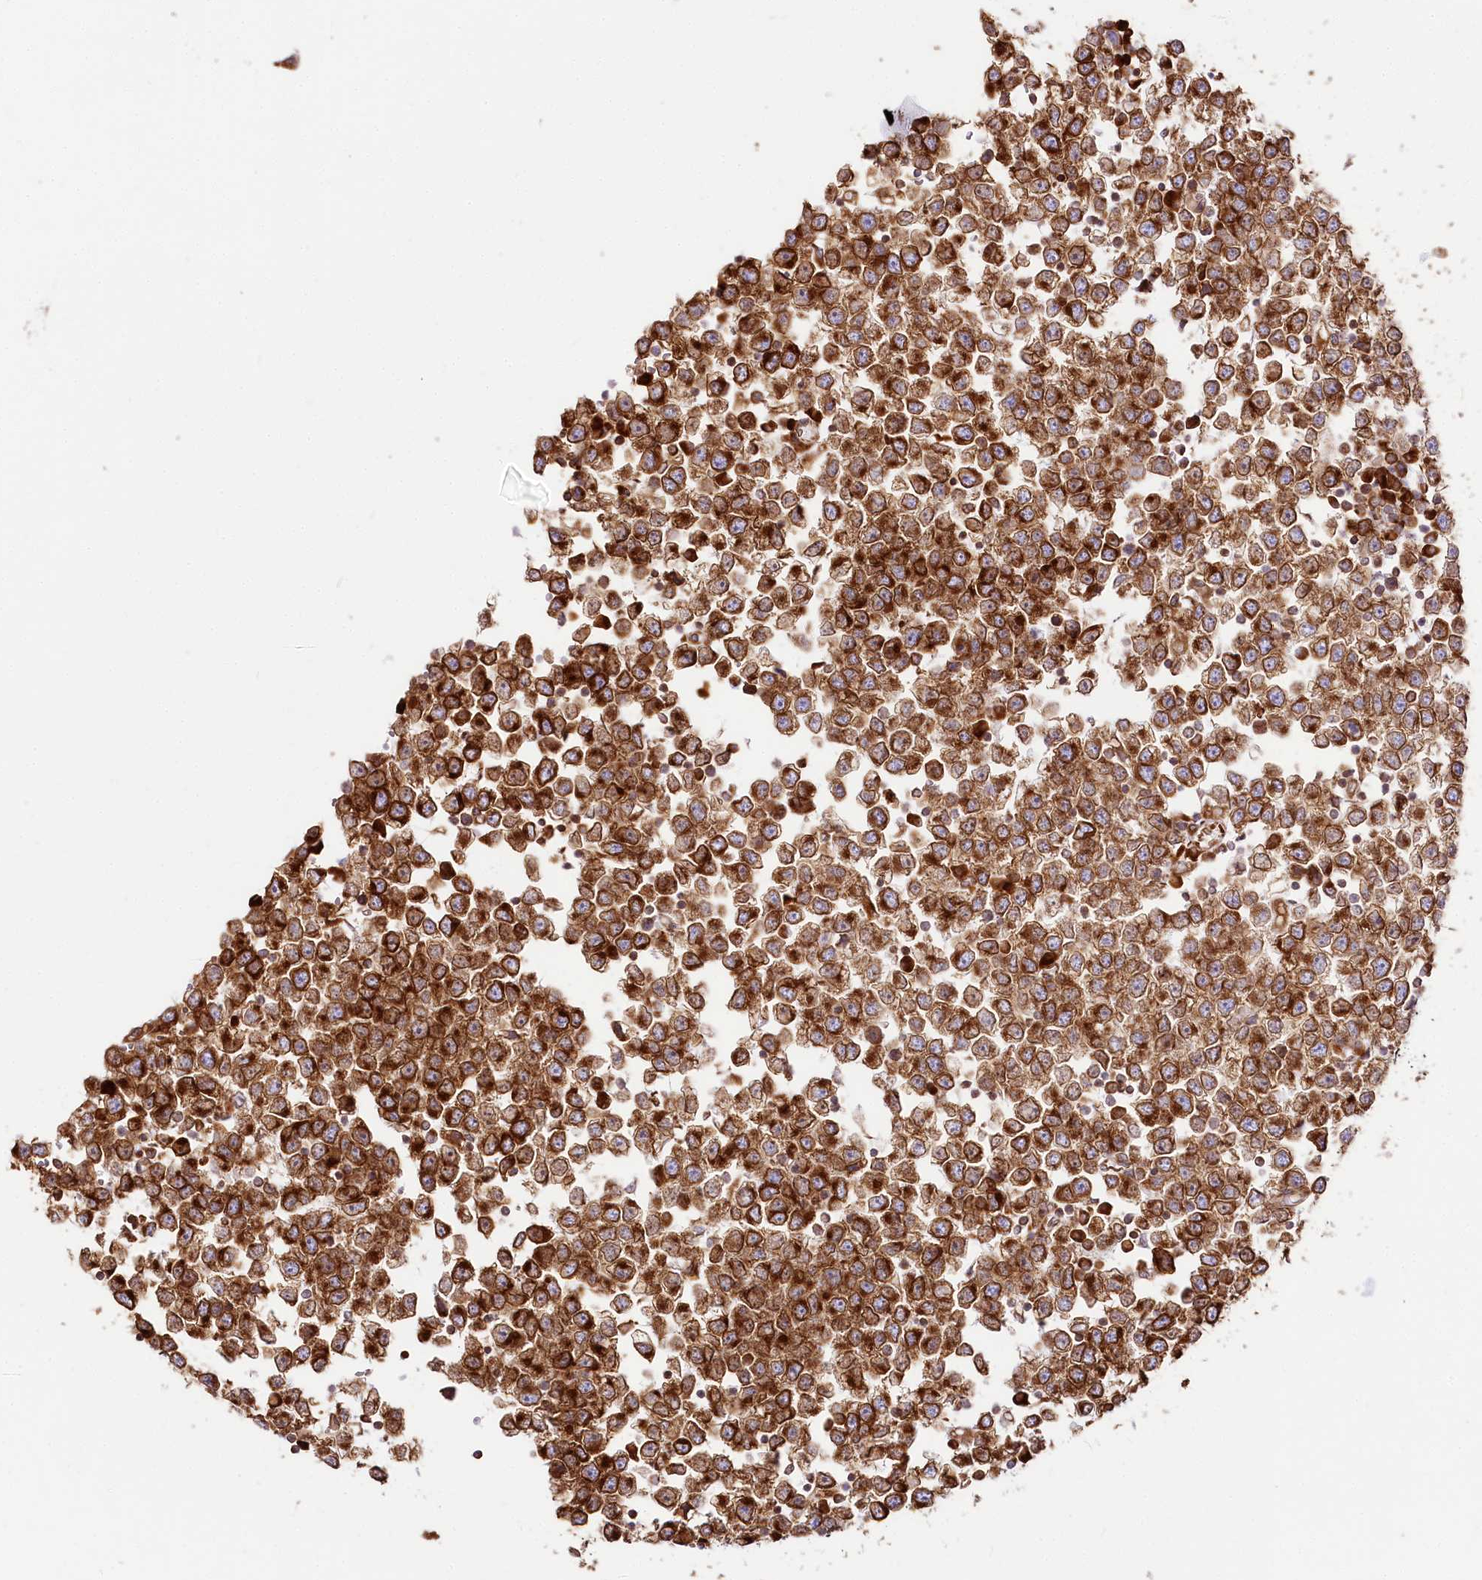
{"staining": {"intensity": "strong", "quantity": "25%-75%", "location": "cytoplasmic/membranous"}, "tissue": "testis cancer", "cell_type": "Tumor cells", "image_type": "cancer", "snomed": [{"axis": "morphology", "description": "Seminoma, NOS"}, {"axis": "topography", "description": "Testis"}], "caption": "Immunohistochemical staining of human seminoma (testis) exhibits high levels of strong cytoplasmic/membranous protein expression in about 25%-75% of tumor cells.", "gene": "CNPY2", "patient": {"sex": "male", "age": 65}}